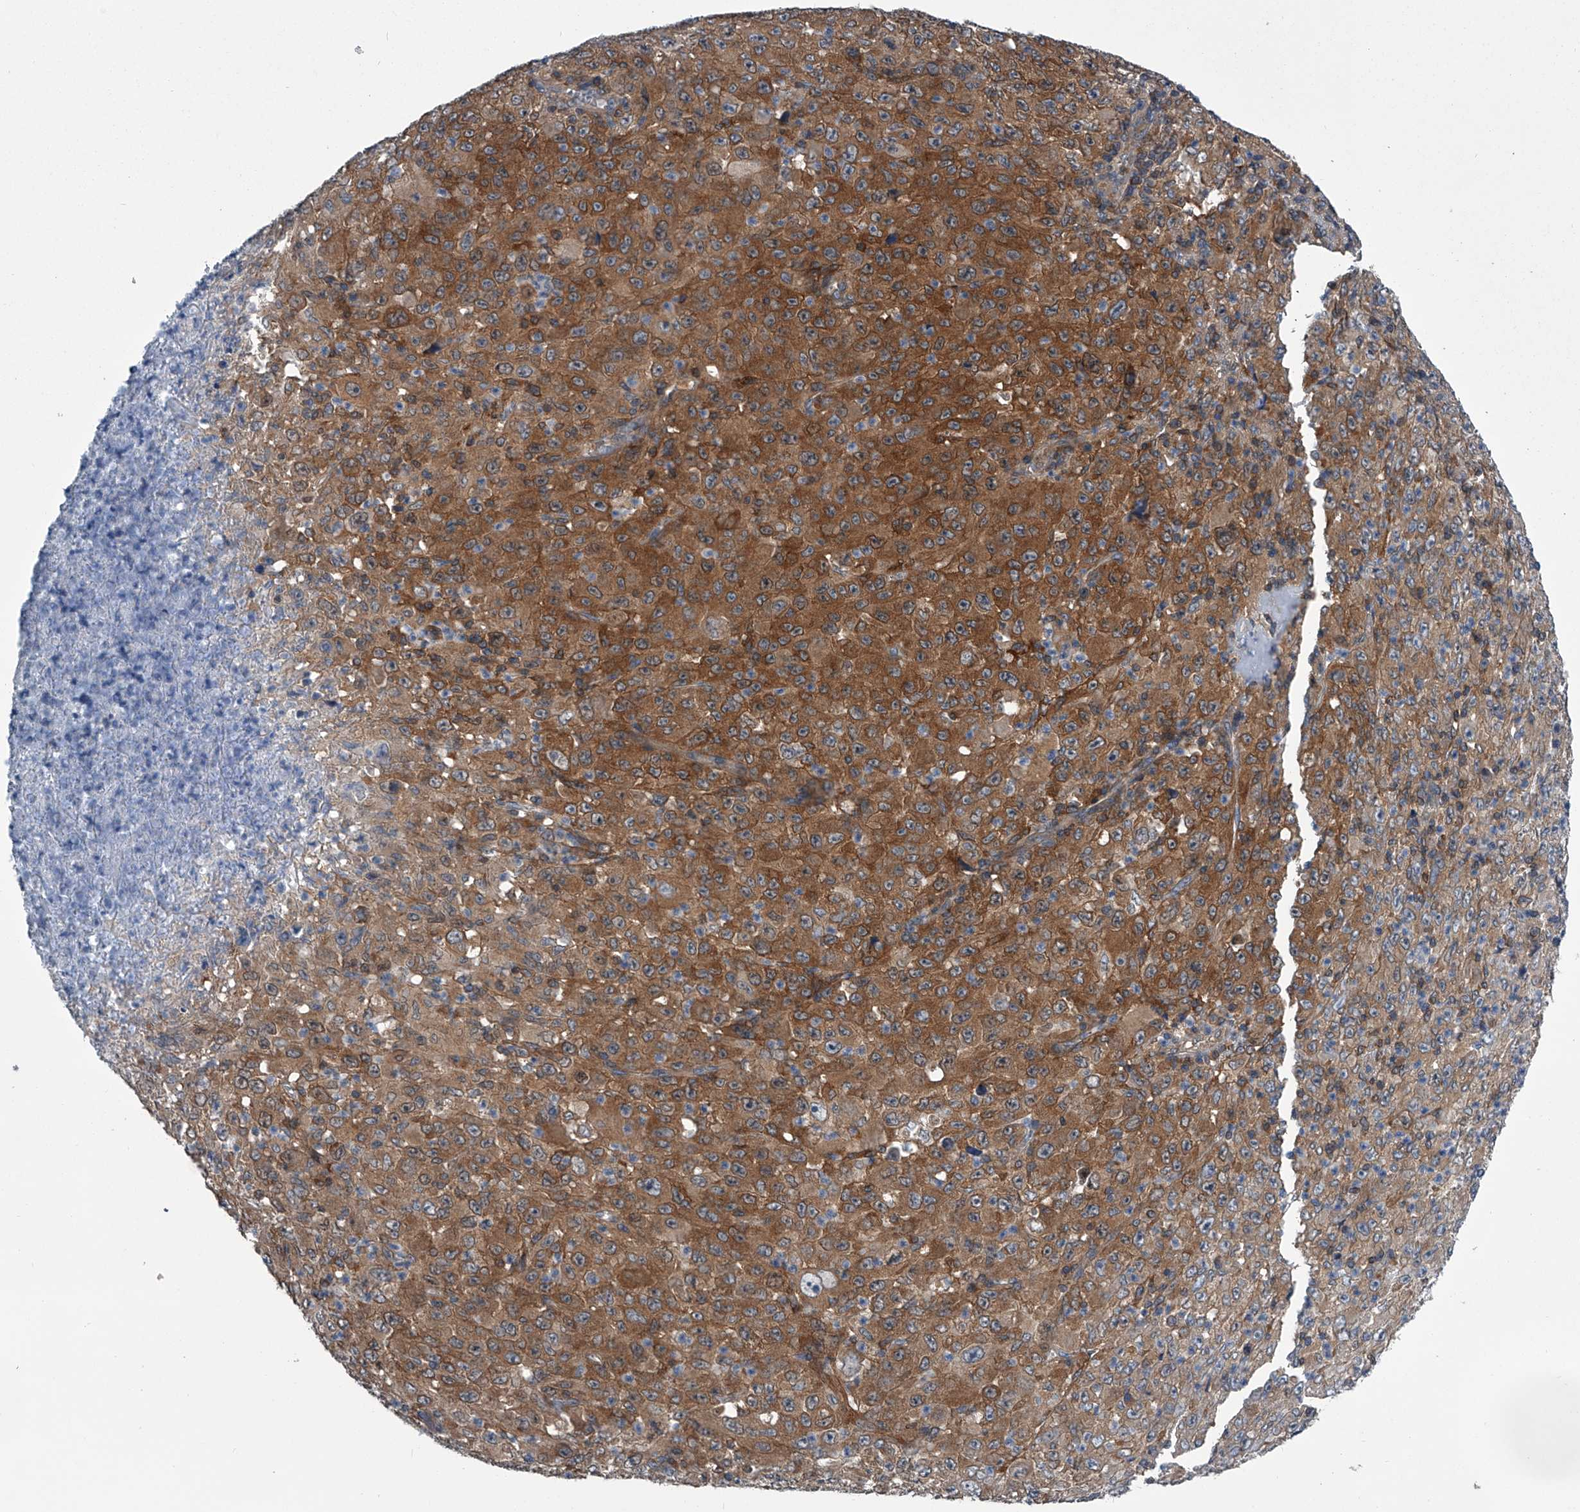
{"staining": {"intensity": "moderate", "quantity": ">75%", "location": "cytoplasmic/membranous"}, "tissue": "melanoma", "cell_type": "Tumor cells", "image_type": "cancer", "snomed": [{"axis": "morphology", "description": "Malignant melanoma, Metastatic site"}, {"axis": "topography", "description": "Skin"}], "caption": "DAB (3,3'-diaminobenzidine) immunohistochemical staining of human malignant melanoma (metastatic site) shows moderate cytoplasmic/membranous protein staining in about >75% of tumor cells. (DAB IHC with brightfield microscopy, high magnification).", "gene": "PPP2R5D", "patient": {"sex": "female", "age": 56}}